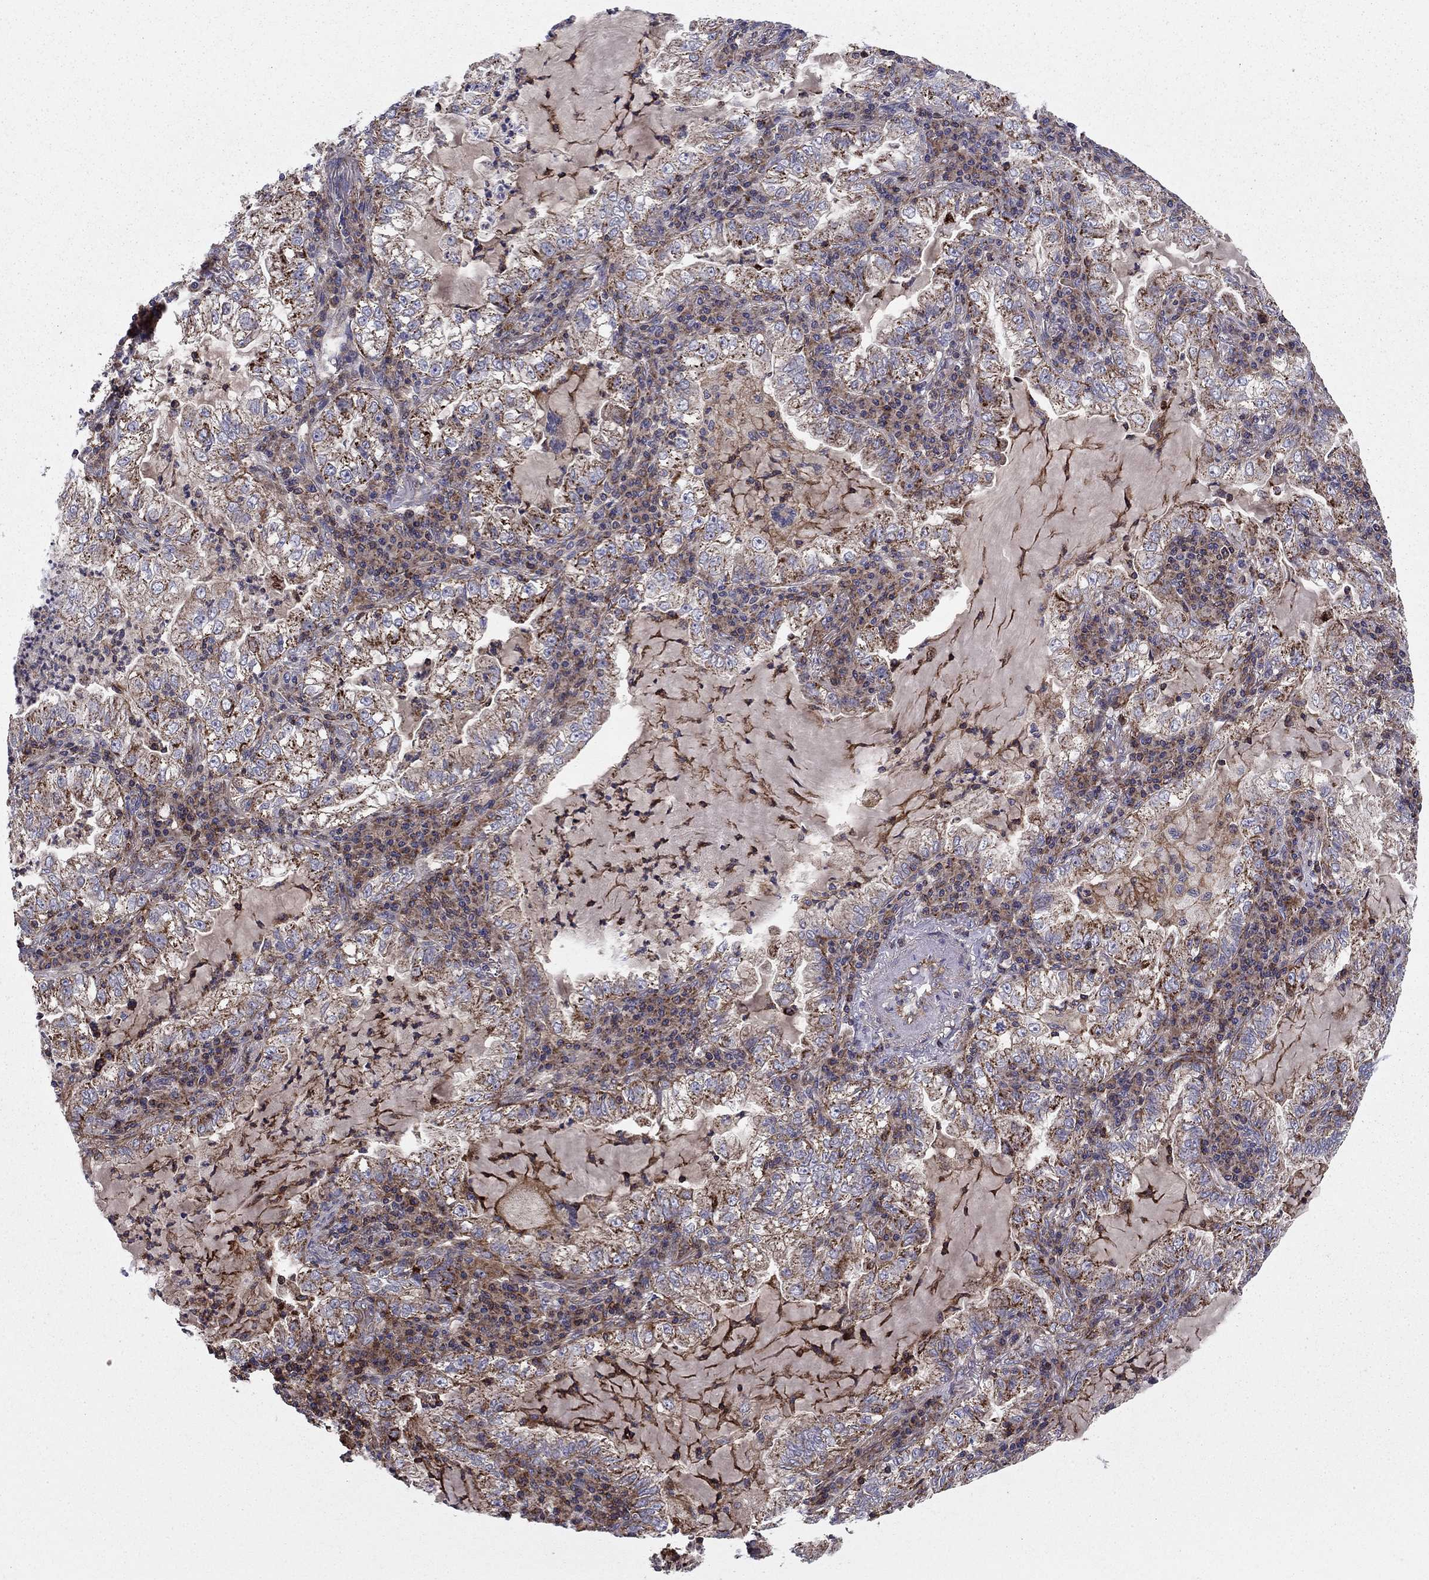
{"staining": {"intensity": "moderate", "quantity": "25%-75%", "location": "cytoplasmic/membranous"}, "tissue": "lung cancer", "cell_type": "Tumor cells", "image_type": "cancer", "snomed": [{"axis": "morphology", "description": "Adenocarcinoma, NOS"}, {"axis": "topography", "description": "Lung"}], "caption": "Brown immunohistochemical staining in human adenocarcinoma (lung) displays moderate cytoplasmic/membranous expression in approximately 25%-75% of tumor cells.", "gene": "ALG6", "patient": {"sex": "female", "age": 73}}